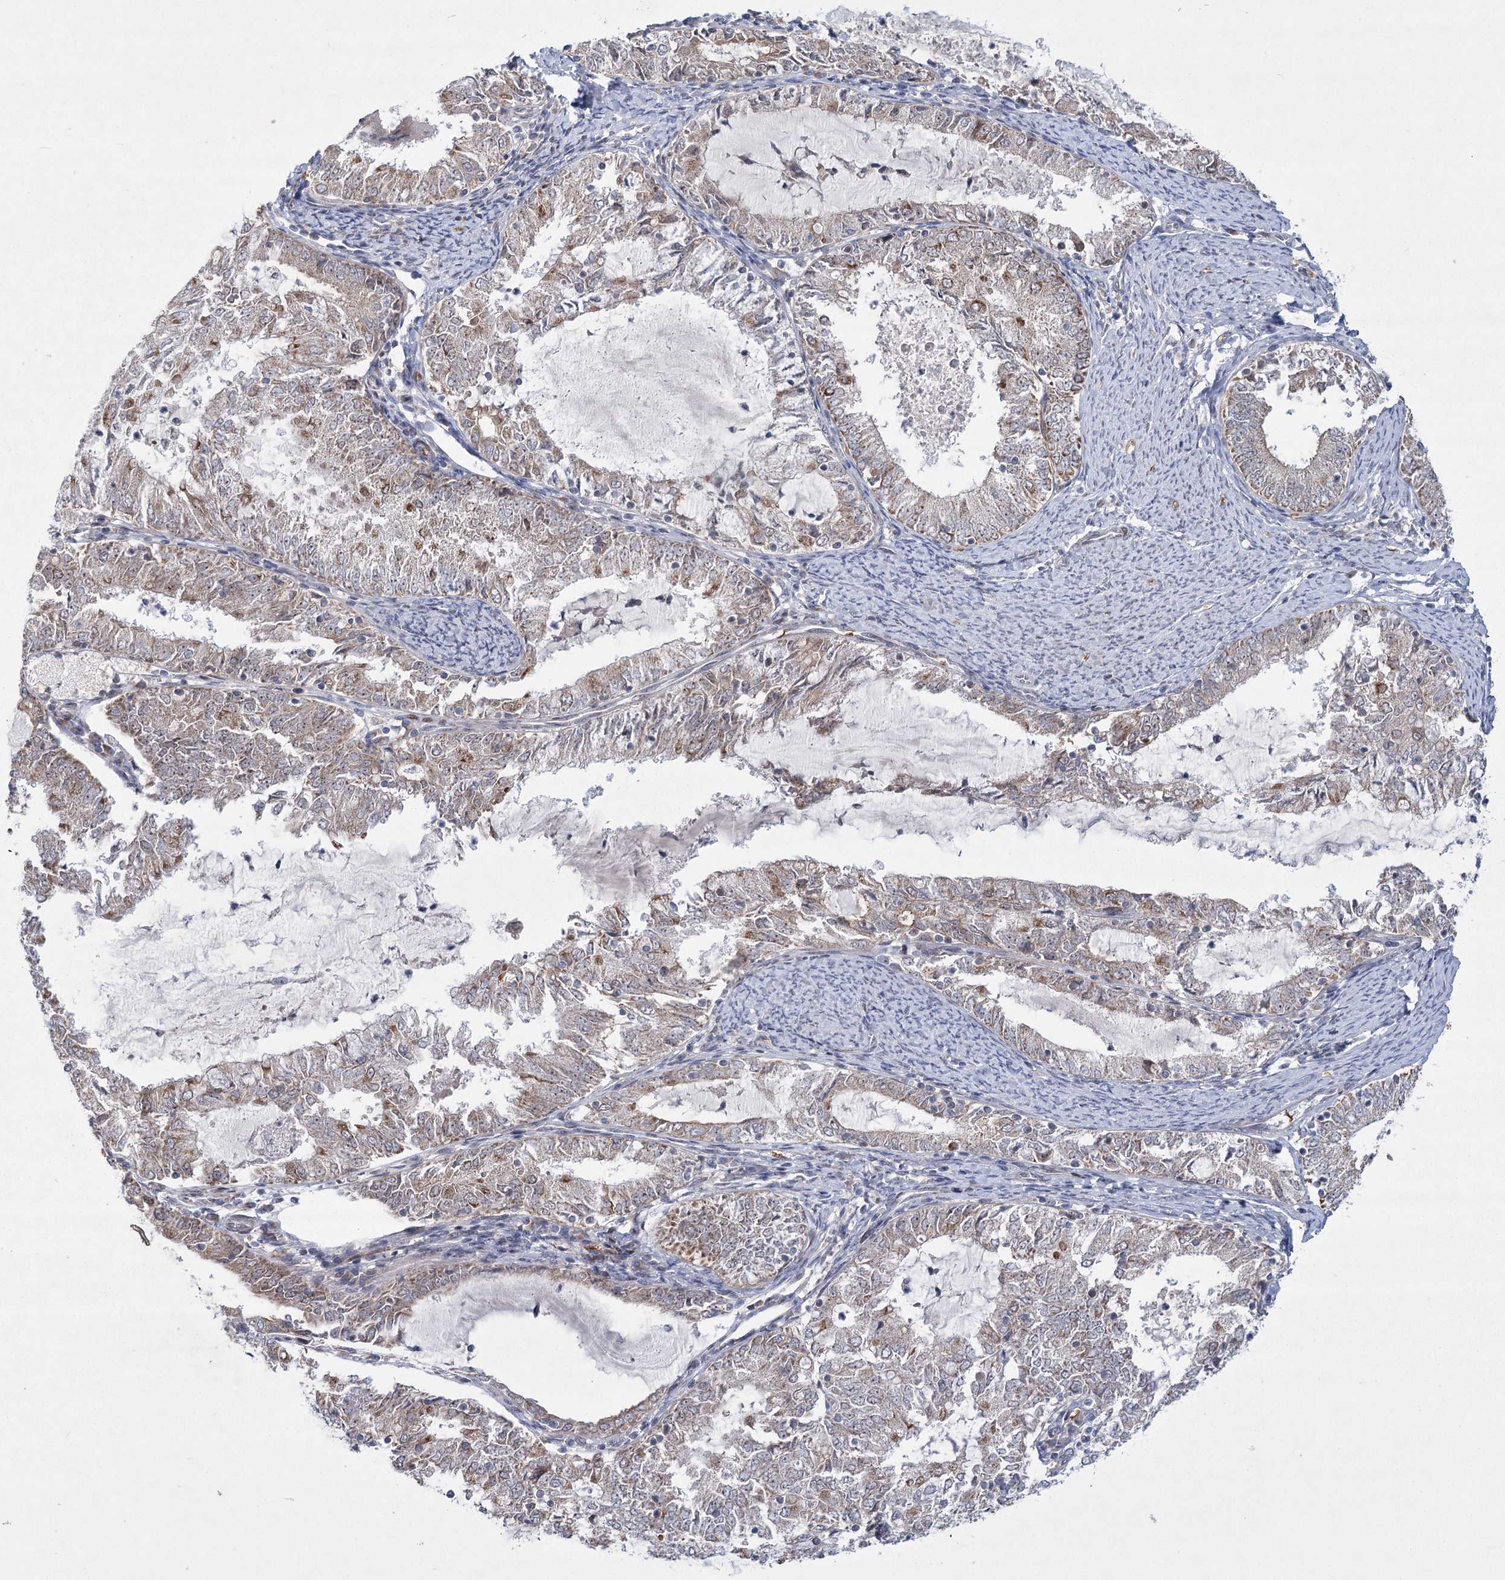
{"staining": {"intensity": "weak", "quantity": "25%-75%", "location": "cytoplasmic/membranous"}, "tissue": "endometrial cancer", "cell_type": "Tumor cells", "image_type": "cancer", "snomed": [{"axis": "morphology", "description": "Adenocarcinoma, NOS"}, {"axis": "topography", "description": "Endometrium"}], "caption": "A high-resolution histopathology image shows IHC staining of endometrial cancer, which exhibits weak cytoplasmic/membranous positivity in approximately 25%-75% of tumor cells. Ihc stains the protein of interest in brown and the nuclei are stained blue.", "gene": "NSMCE4A", "patient": {"sex": "female", "age": 57}}